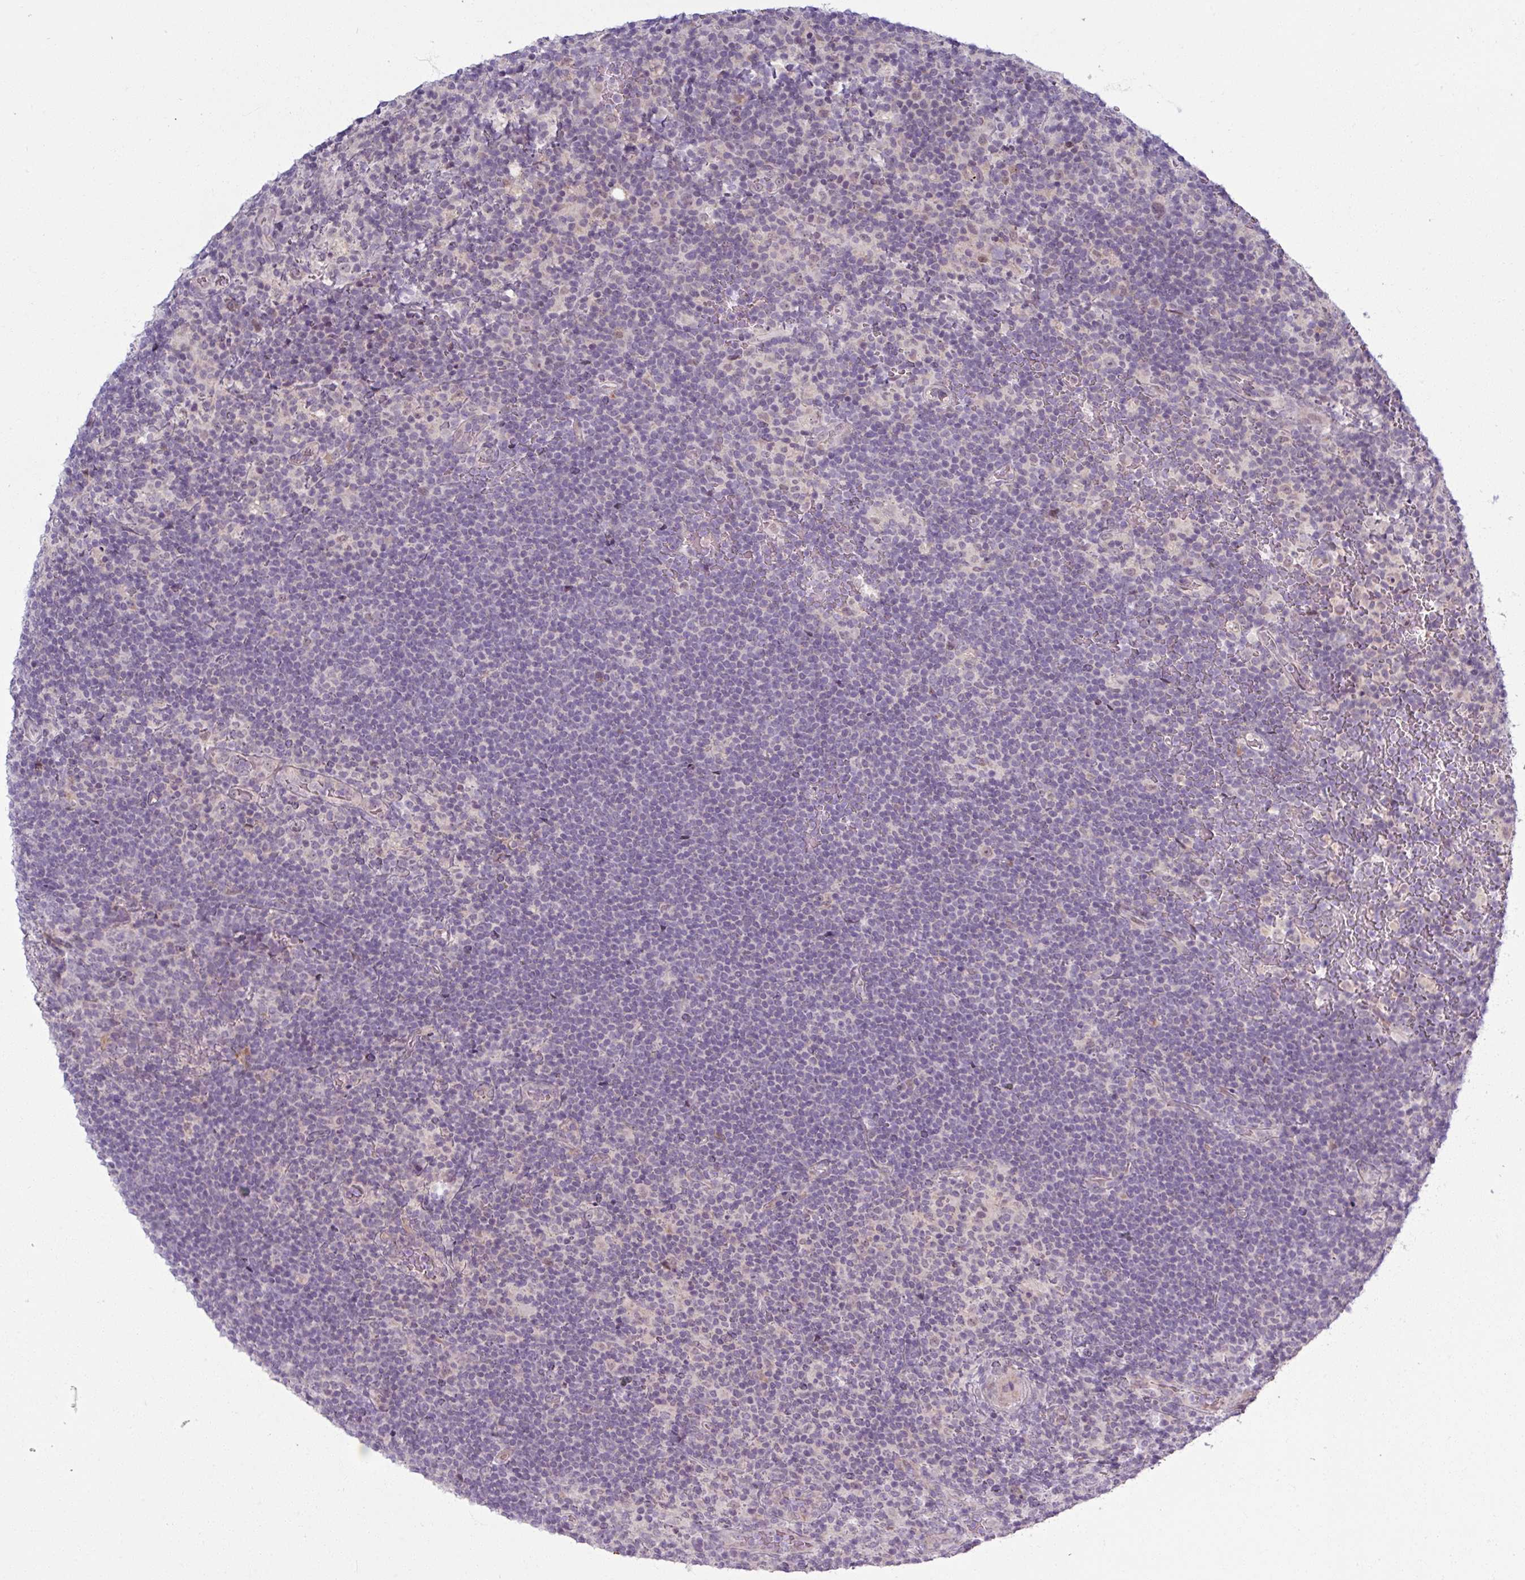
{"staining": {"intensity": "negative", "quantity": "none", "location": "none"}, "tissue": "lymphoma", "cell_type": "Tumor cells", "image_type": "cancer", "snomed": [{"axis": "morphology", "description": "Hodgkin's disease, NOS"}, {"axis": "topography", "description": "Lymph node"}], "caption": "The photomicrograph reveals no staining of tumor cells in Hodgkin's disease.", "gene": "OGFOD3", "patient": {"sex": "female", "age": 57}}